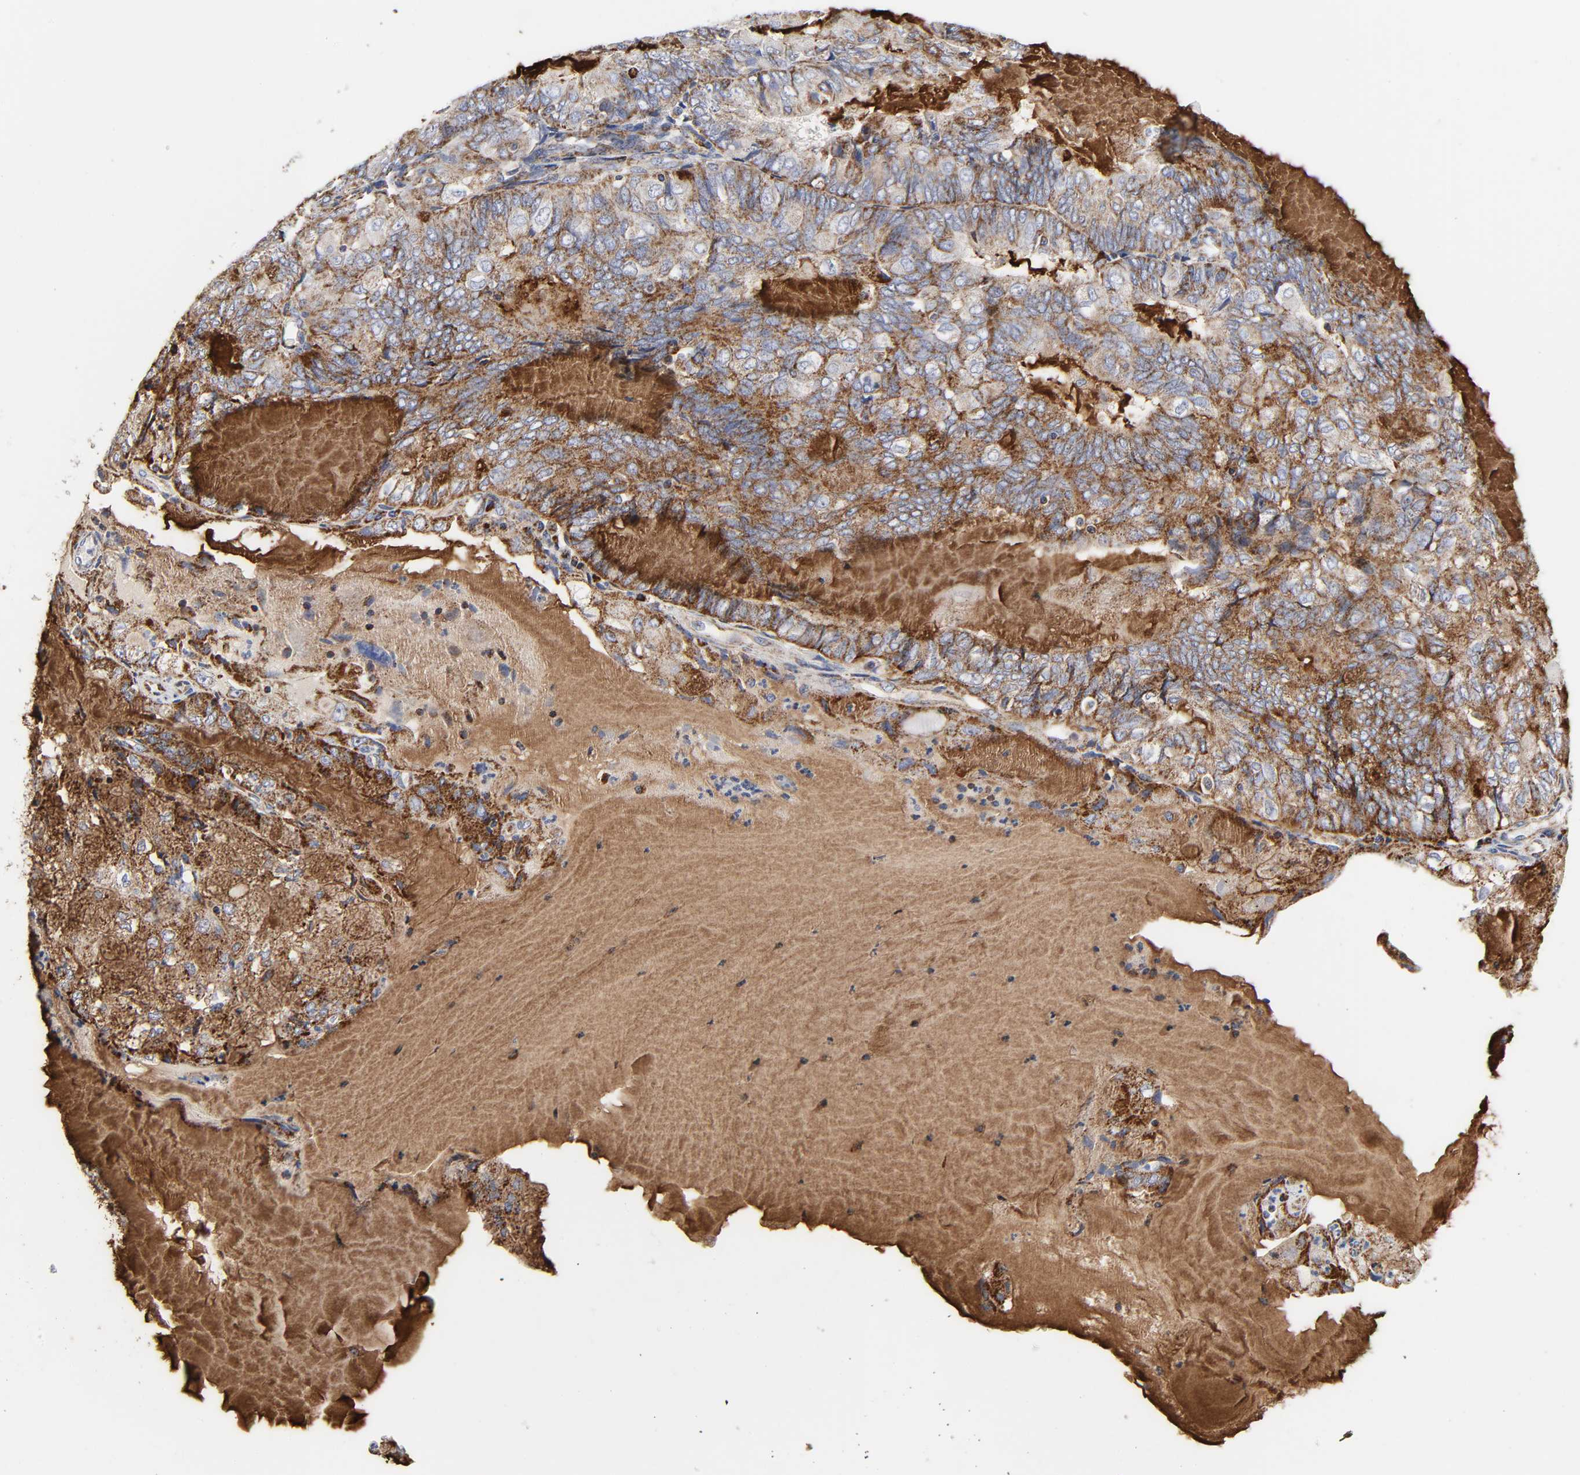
{"staining": {"intensity": "strong", "quantity": ">75%", "location": "cytoplasmic/membranous"}, "tissue": "endometrial cancer", "cell_type": "Tumor cells", "image_type": "cancer", "snomed": [{"axis": "morphology", "description": "Adenocarcinoma, NOS"}, {"axis": "topography", "description": "Endometrium"}], "caption": "Immunohistochemical staining of adenocarcinoma (endometrial) displays strong cytoplasmic/membranous protein expression in approximately >75% of tumor cells. (Stains: DAB in brown, nuclei in blue, Microscopy: brightfield microscopy at high magnification).", "gene": "AOPEP", "patient": {"sex": "female", "age": 81}}